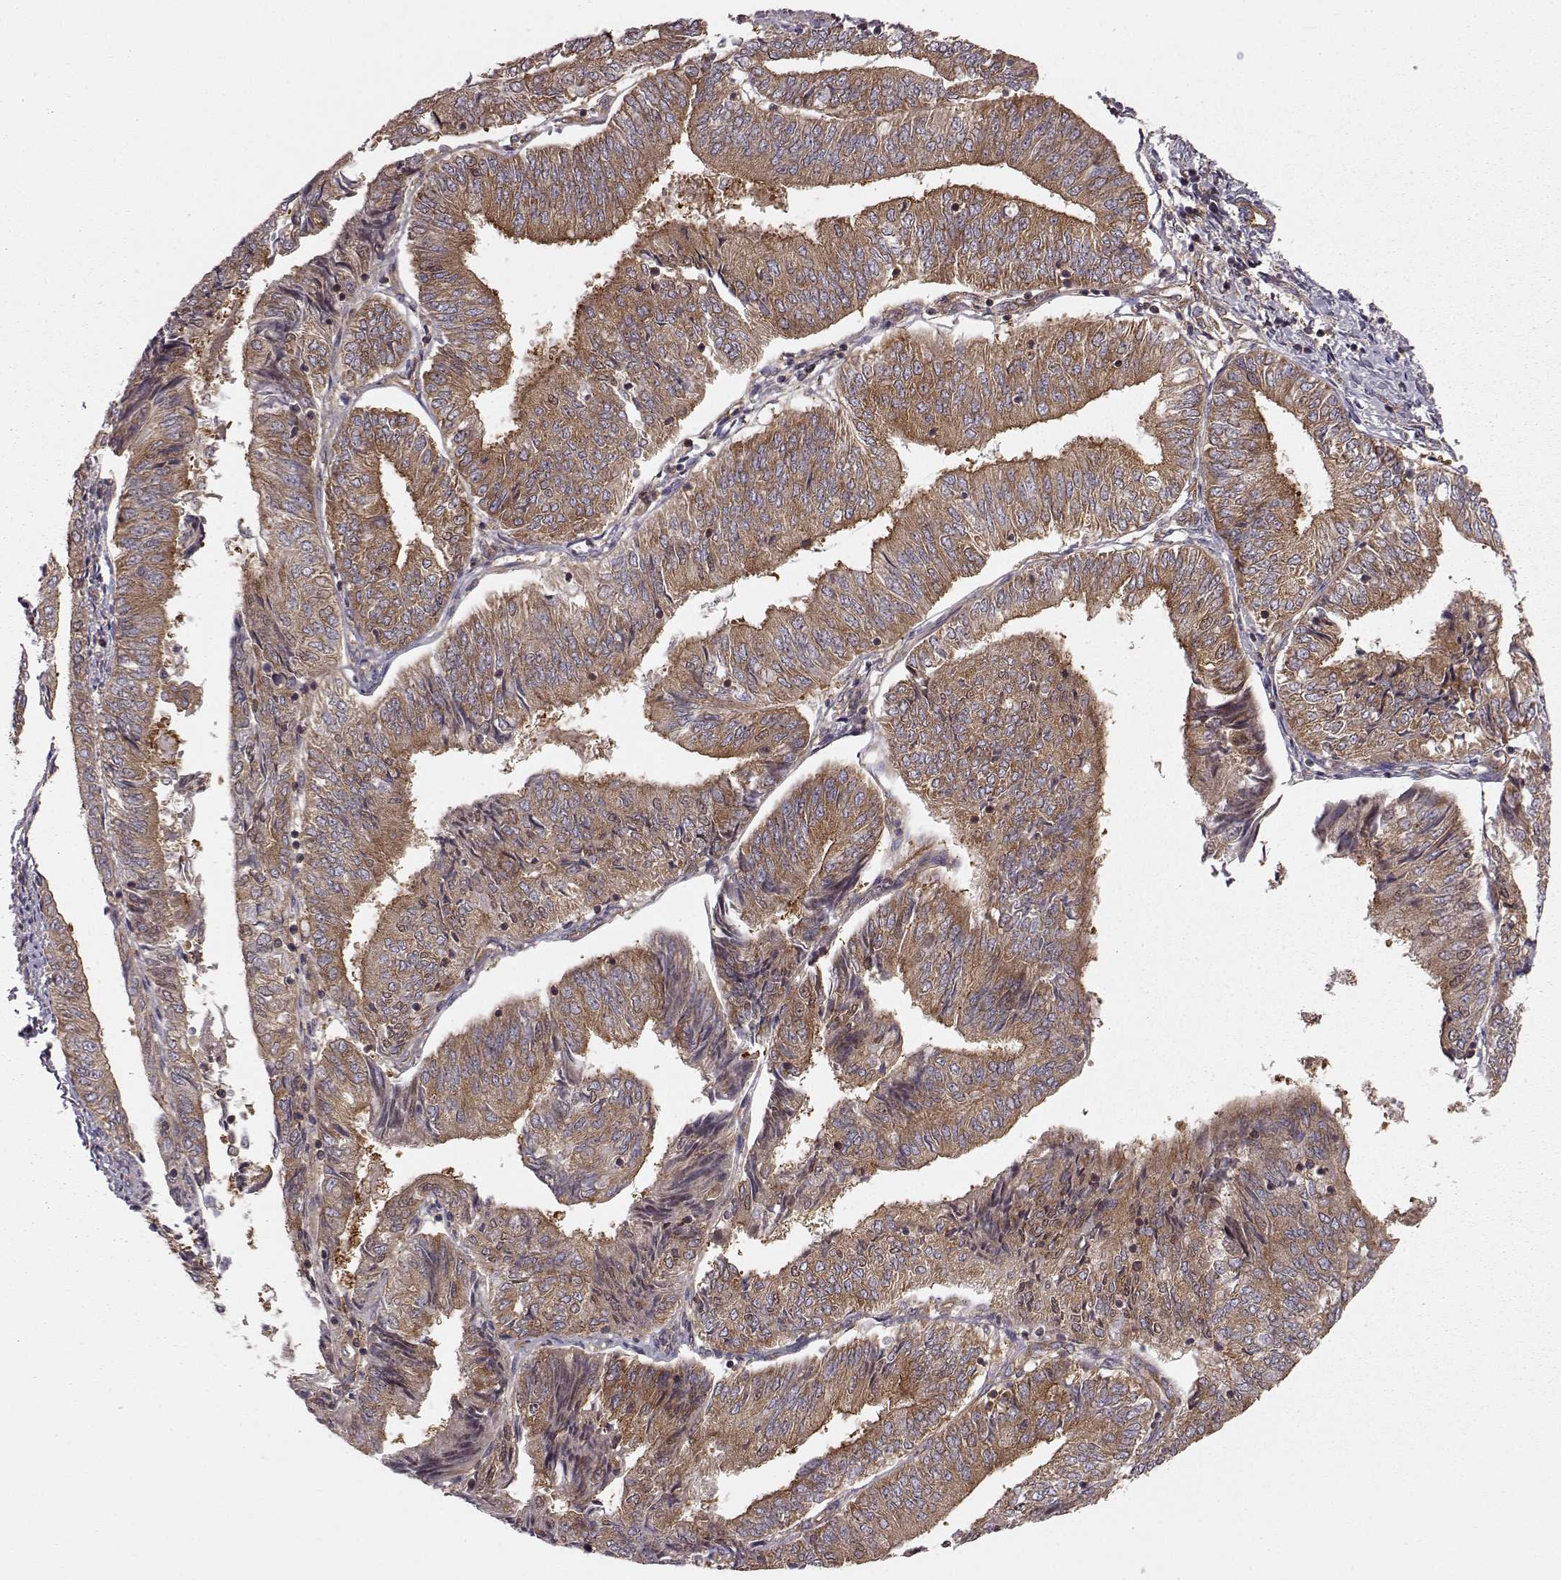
{"staining": {"intensity": "moderate", "quantity": ">75%", "location": "cytoplasmic/membranous"}, "tissue": "endometrial cancer", "cell_type": "Tumor cells", "image_type": "cancer", "snomed": [{"axis": "morphology", "description": "Adenocarcinoma, NOS"}, {"axis": "topography", "description": "Endometrium"}], "caption": "The immunohistochemical stain shows moderate cytoplasmic/membranous expression in tumor cells of adenocarcinoma (endometrial) tissue. (Brightfield microscopy of DAB IHC at high magnification).", "gene": "RABGAP1", "patient": {"sex": "female", "age": 58}}